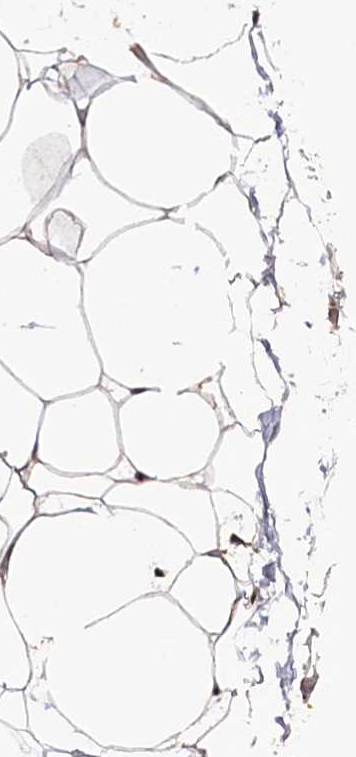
{"staining": {"intensity": "moderate", "quantity": "25%-75%", "location": "cytoplasmic/membranous"}, "tissue": "adipose tissue", "cell_type": "Adipocytes", "image_type": "normal", "snomed": [{"axis": "morphology", "description": "Normal tissue, NOS"}, {"axis": "topography", "description": "Breast"}], "caption": "Normal adipose tissue was stained to show a protein in brown. There is medium levels of moderate cytoplasmic/membranous positivity in about 25%-75% of adipocytes. The protein is shown in brown color, while the nuclei are stained blue.", "gene": "TMC5", "patient": {"sex": "female", "age": 23}}